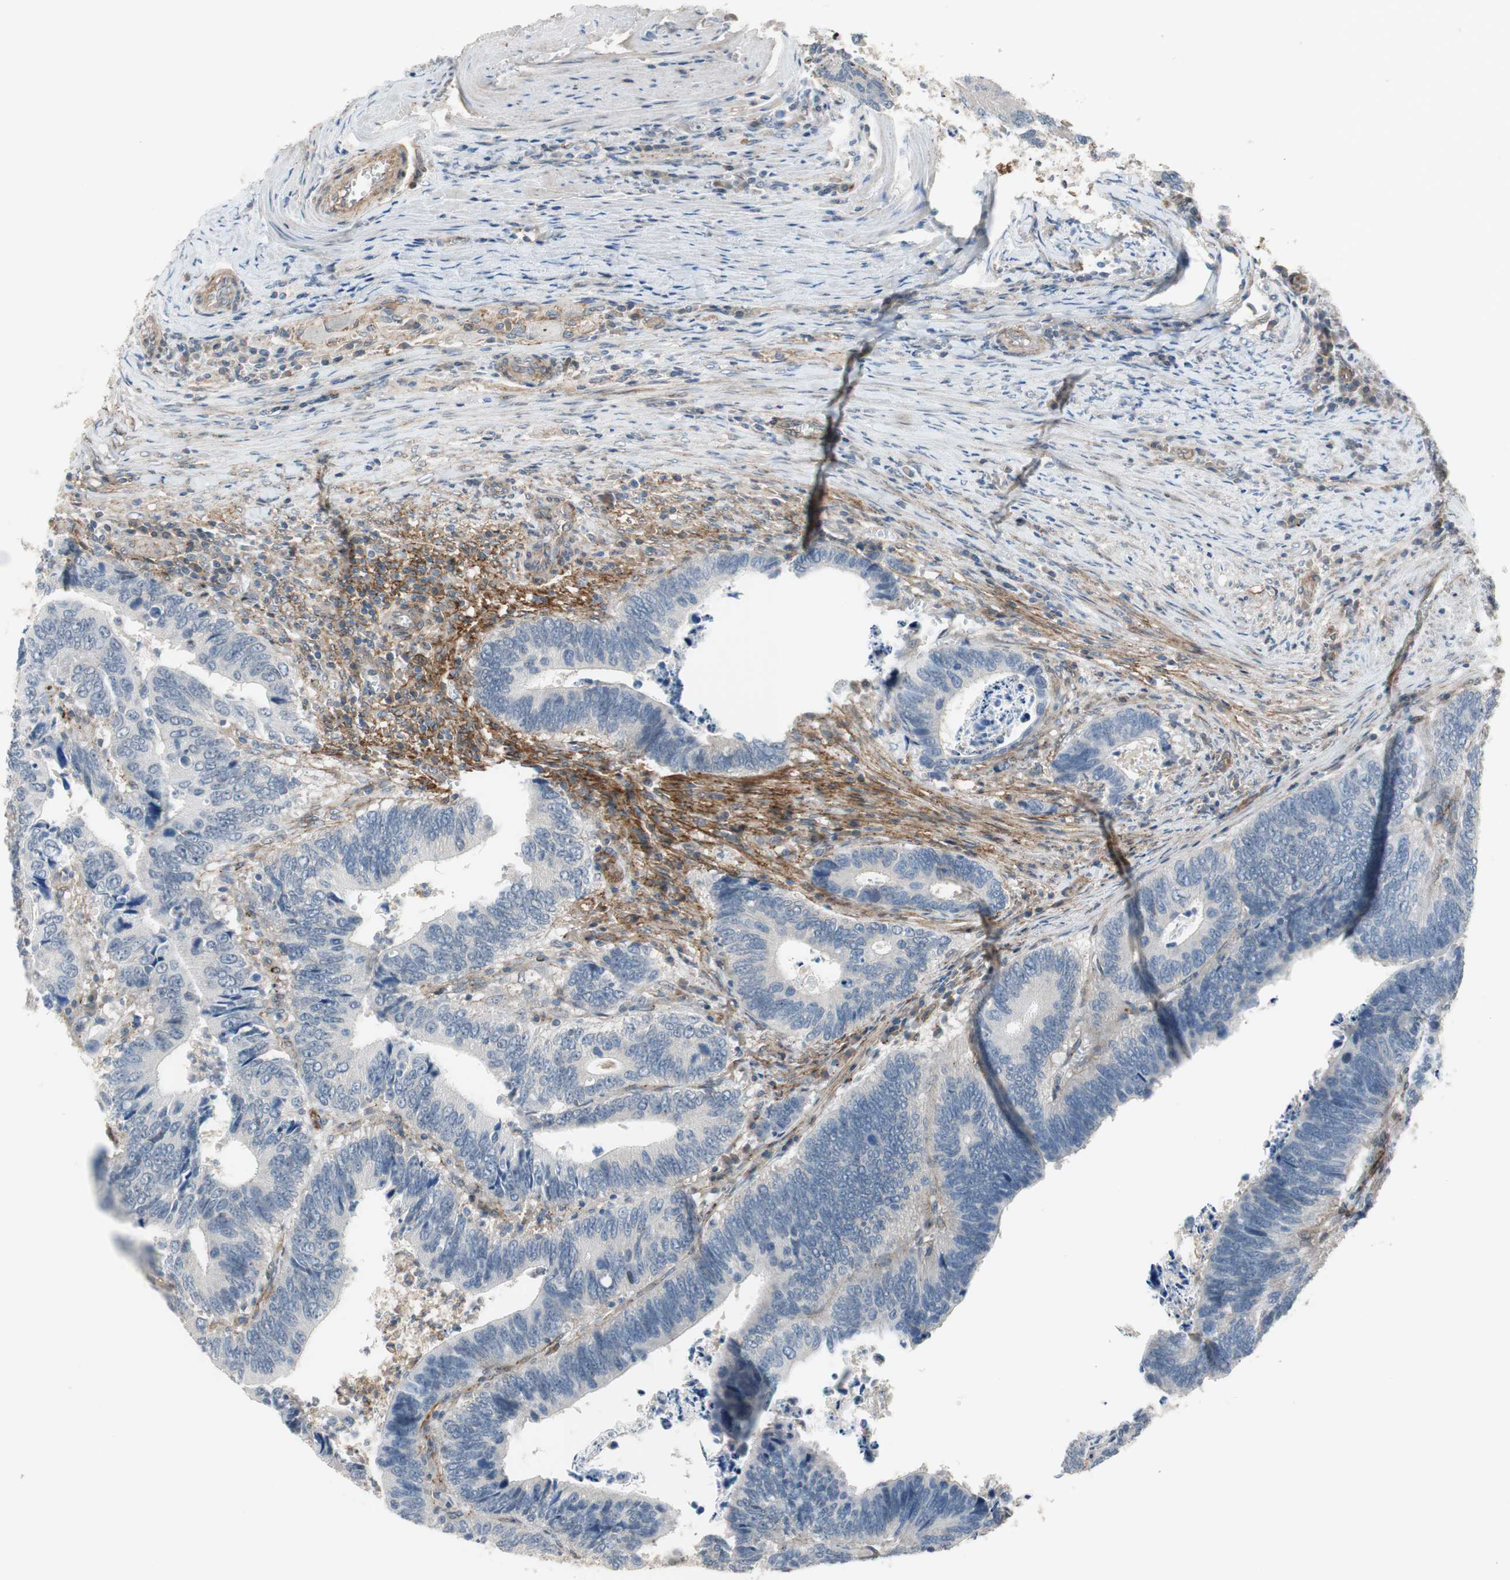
{"staining": {"intensity": "negative", "quantity": "none", "location": "none"}, "tissue": "colorectal cancer", "cell_type": "Tumor cells", "image_type": "cancer", "snomed": [{"axis": "morphology", "description": "Adenocarcinoma, NOS"}, {"axis": "topography", "description": "Colon"}], "caption": "Colorectal cancer (adenocarcinoma) was stained to show a protein in brown. There is no significant positivity in tumor cells.", "gene": "GRHL1", "patient": {"sex": "male", "age": 72}}